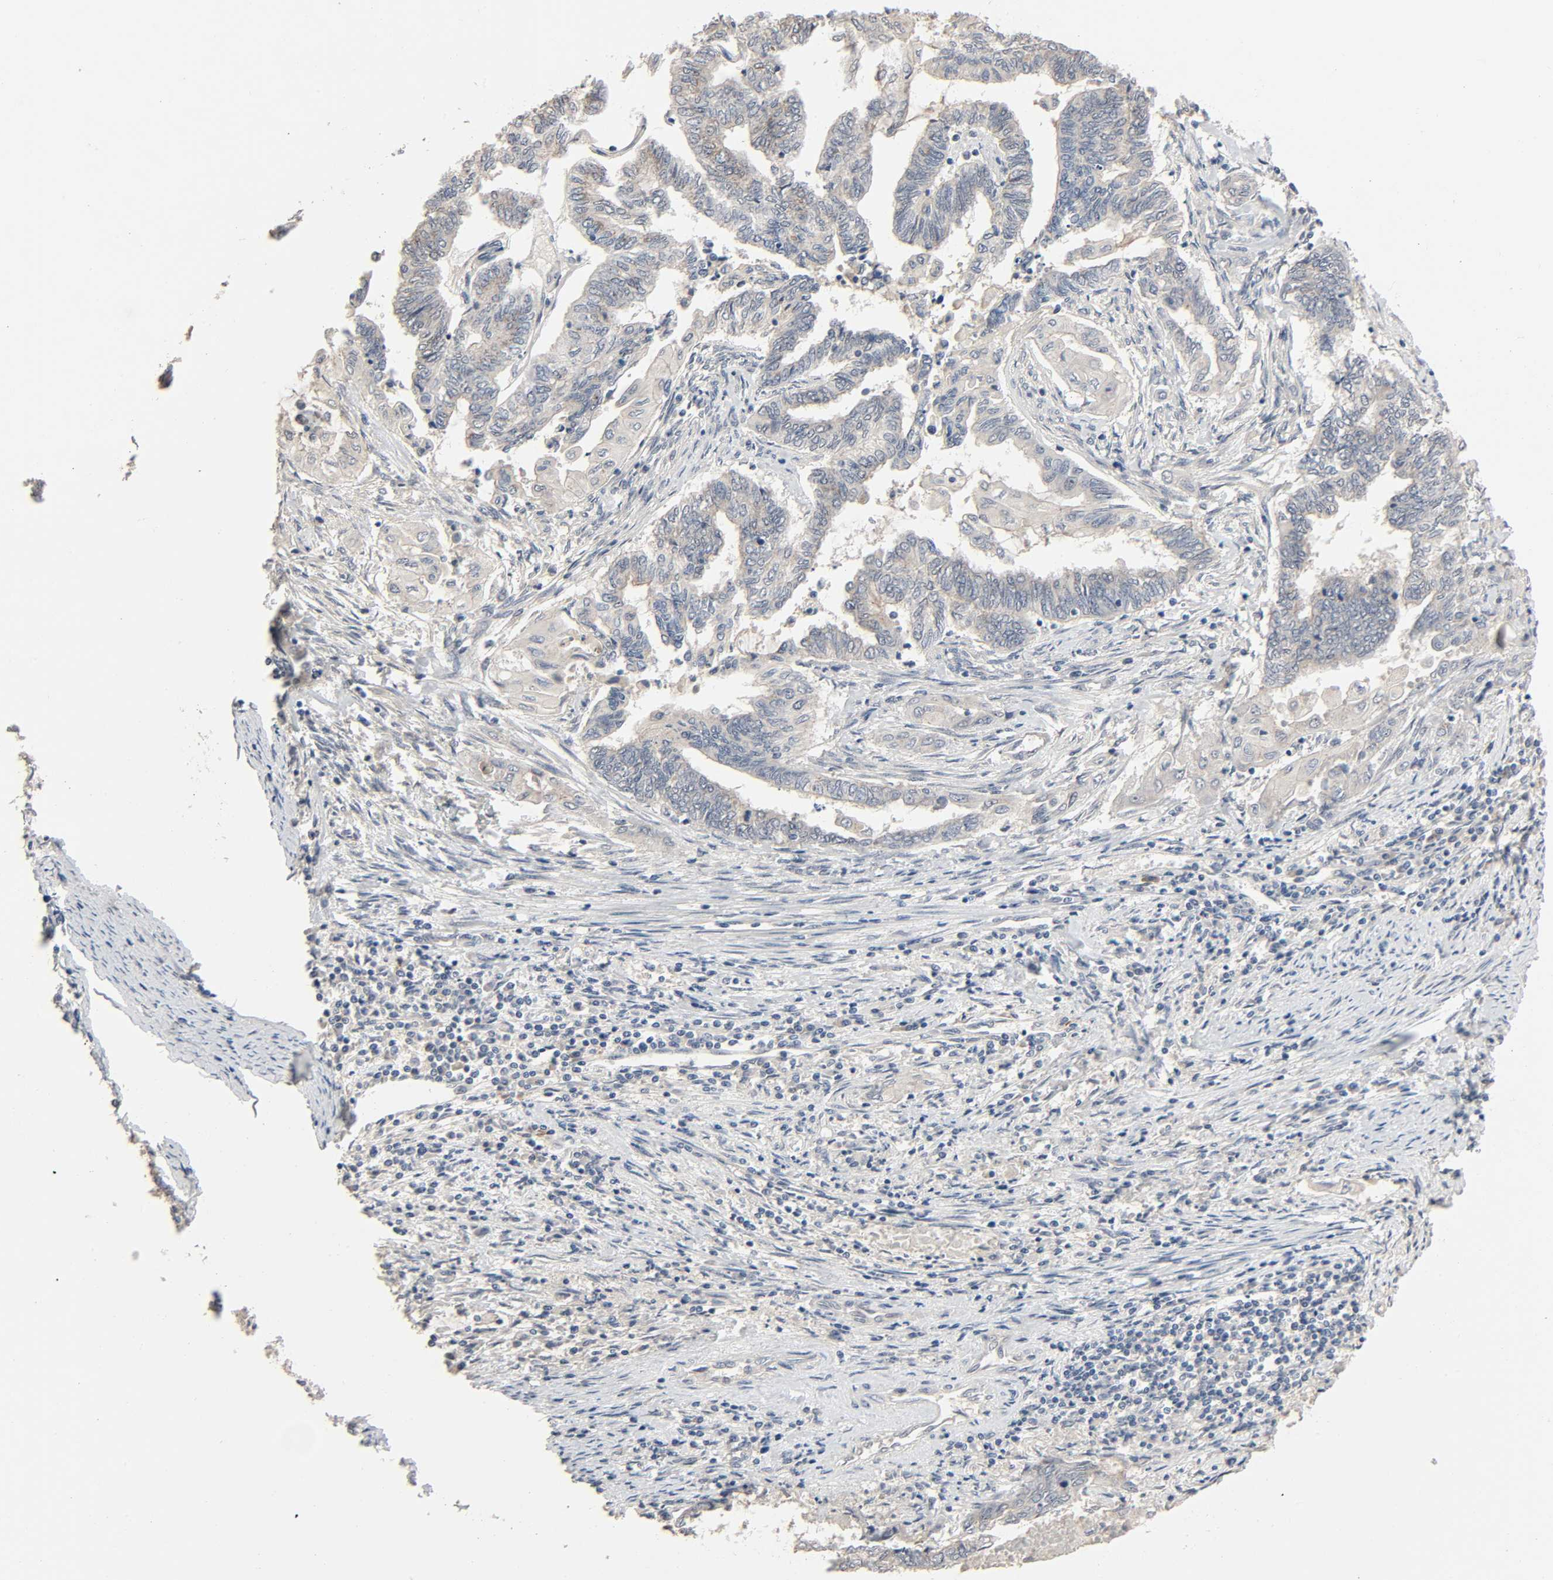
{"staining": {"intensity": "negative", "quantity": "none", "location": "none"}, "tissue": "endometrial cancer", "cell_type": "Tumor cells", "image_type": "cancer", "snomed": [{"axis": "morphology", "description": "Adenocarcinoma, NOS"}, {"axis": "topography", "description": "Uterus"}, {"axis": "topography", "description": "Endometrium"}], "caption": "The immunohistochemistry (IHC) image has no significant staining in tumor cells of endometrial cancer (adenocarcinoma) tissue.", "gene": "MAGEA8", "patient": {"sex": "female", "age": 70}}